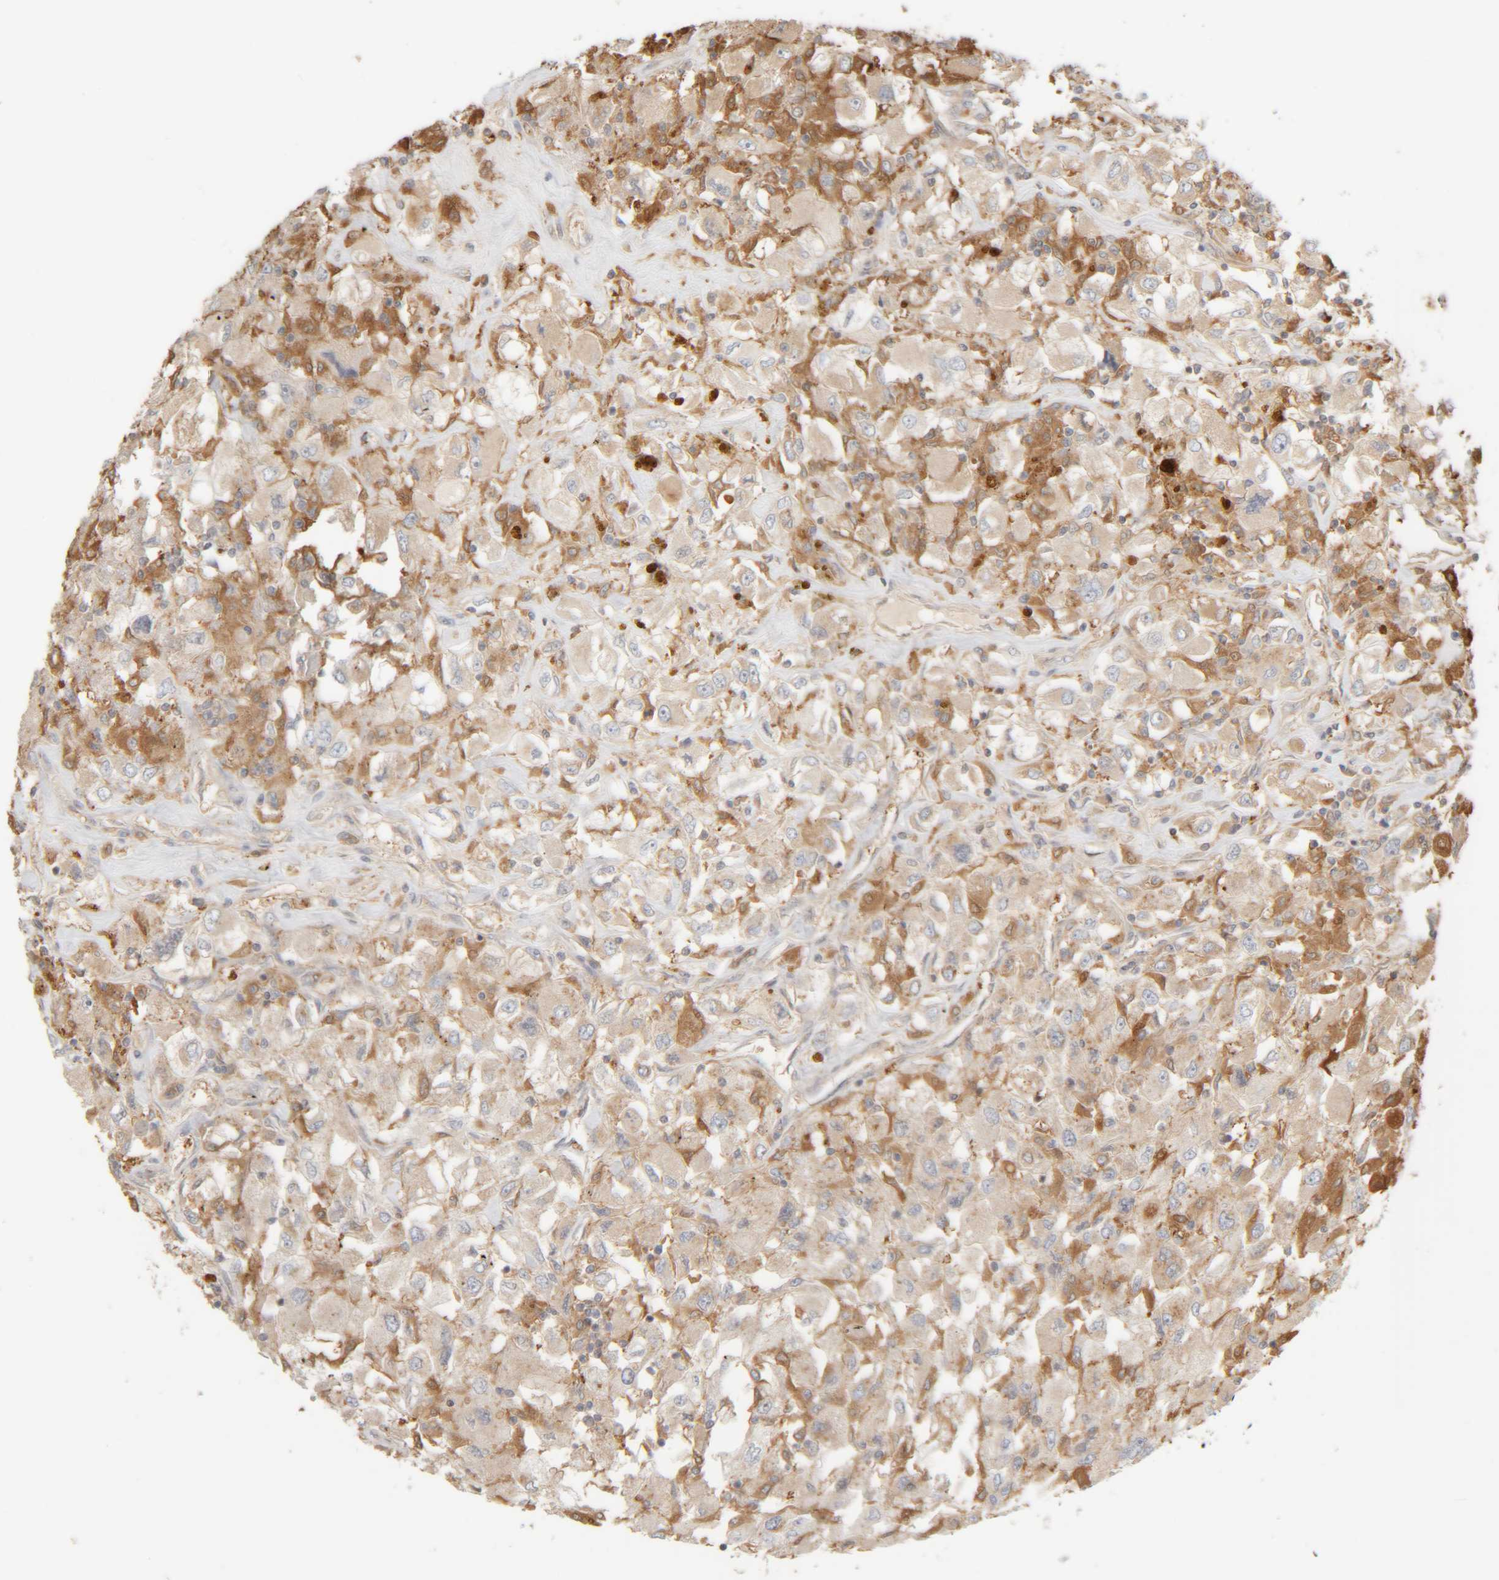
{"staining": {"intensity": "weak", "quantity": "25%-75%", "location": "cytoplasmic/membranous"}, "tissue": "renal cancer", "cell_type": "Tumor cells", "image_type": "cancer", "snomed": [{"axis": "morphology", "description": "Adenocarcinoma, NOS"}, {"axis": "topography", "description": "Kidney"}], "caption": "Immunohistochemistry of renal cancer reveals low levels of weak cytoplasmic/membranous expression in about 25%-75% of tumor cells. The staining was performed using DAB, with brown indicating positive protein expression. Nuclei are stained blue with hematoxylin.", "gene": "TMEM192", "patient": {"sex": "female", "age": 52}}